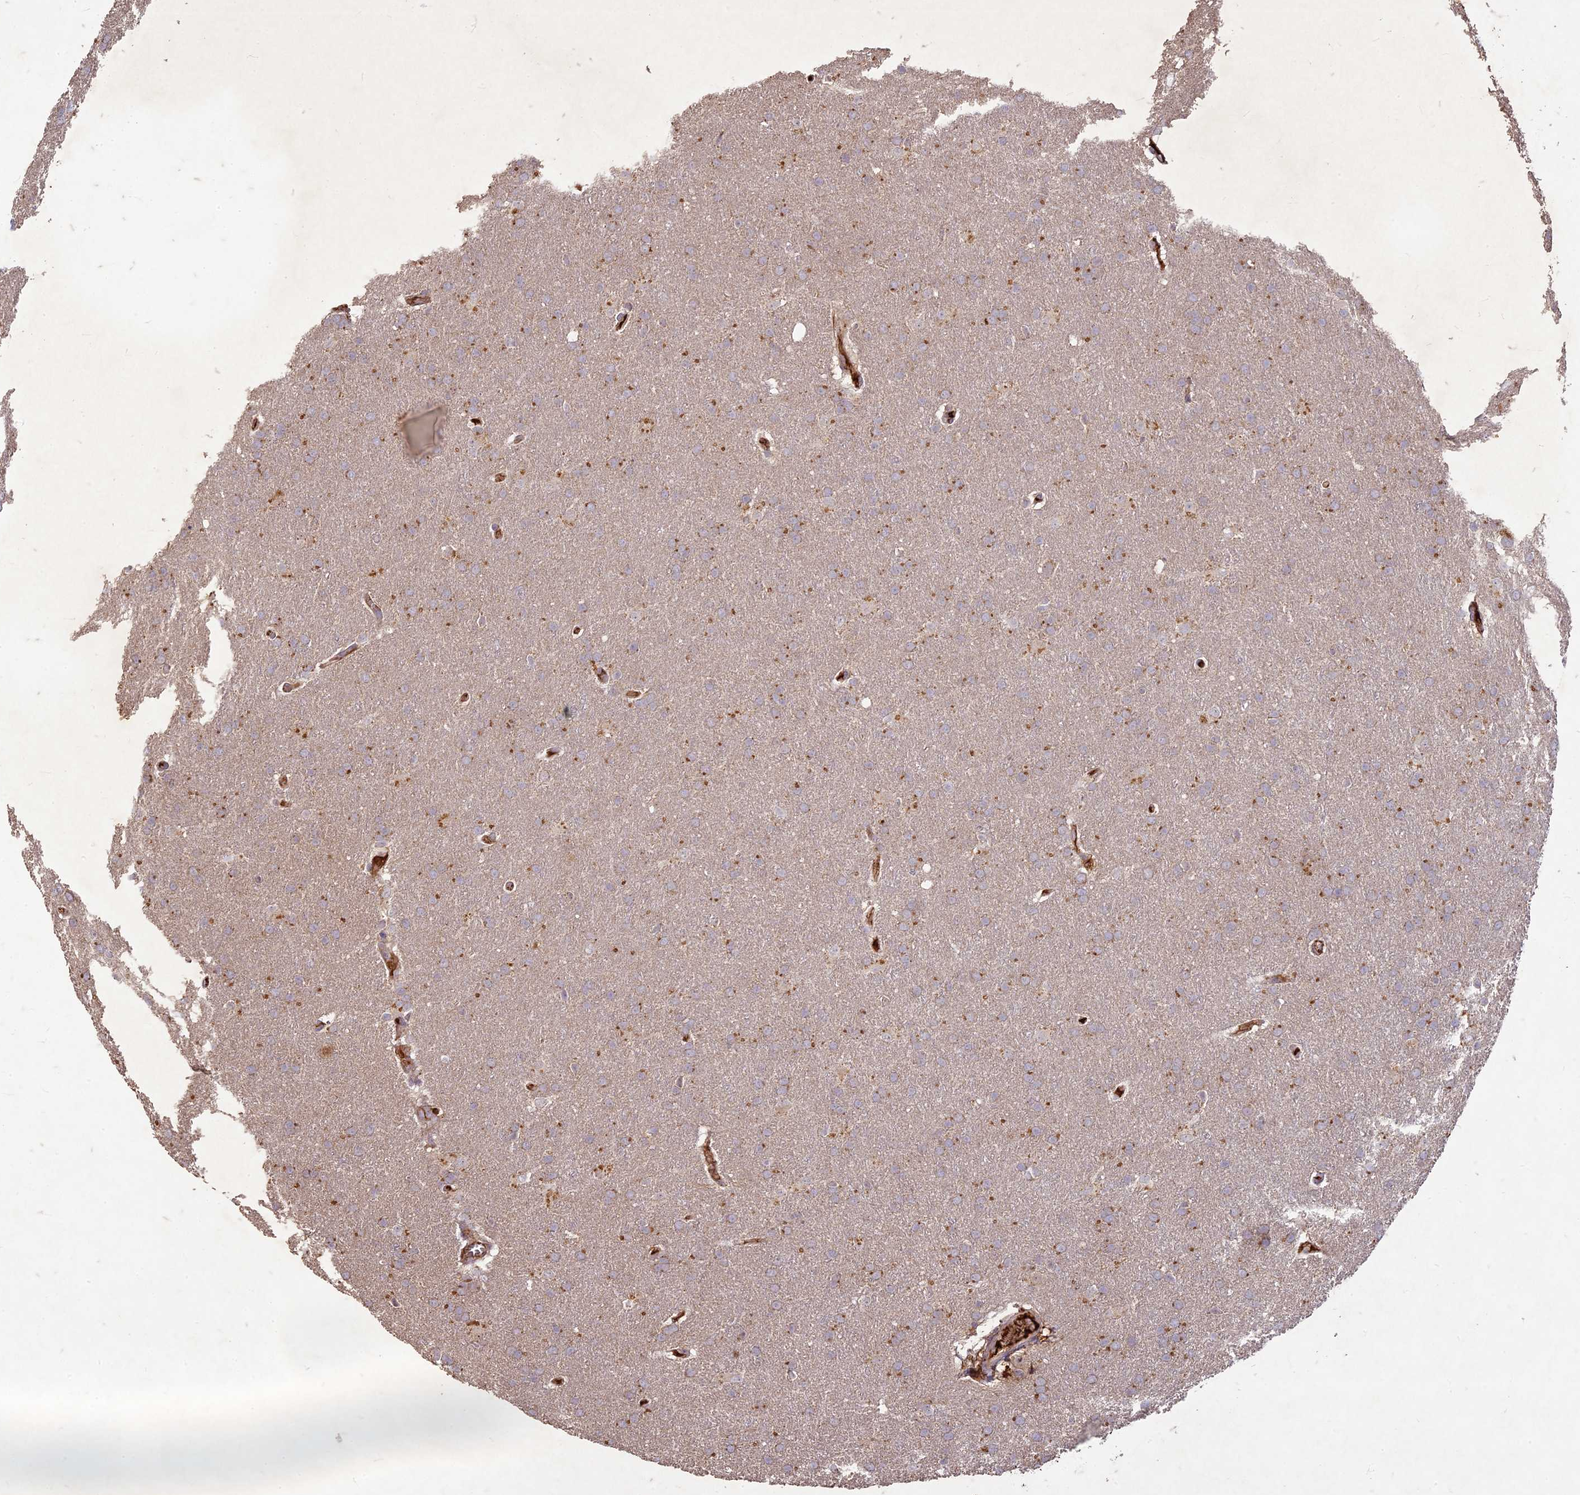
{"staining": {"intensity": "moderate", "quantity": ">75%", "location": "cytoplasmic/membranous"}, "tissue": "glioma", "cell_type": "Tumor cells", "image_type": "cancer", "snomed": [{"axis": "morphology", "description": "Glioma, malignant, Low grade"}, {"axis": "topography", "description": "Brain"}], "caption": "Protein expression analysis of human malignant glioma (low-grade) reveals moderate cytoplasmic/membranous positivity in about >75% of tumor cells.", "gene": "TCF25", "patient": {"sex": "female", "age": 32}}